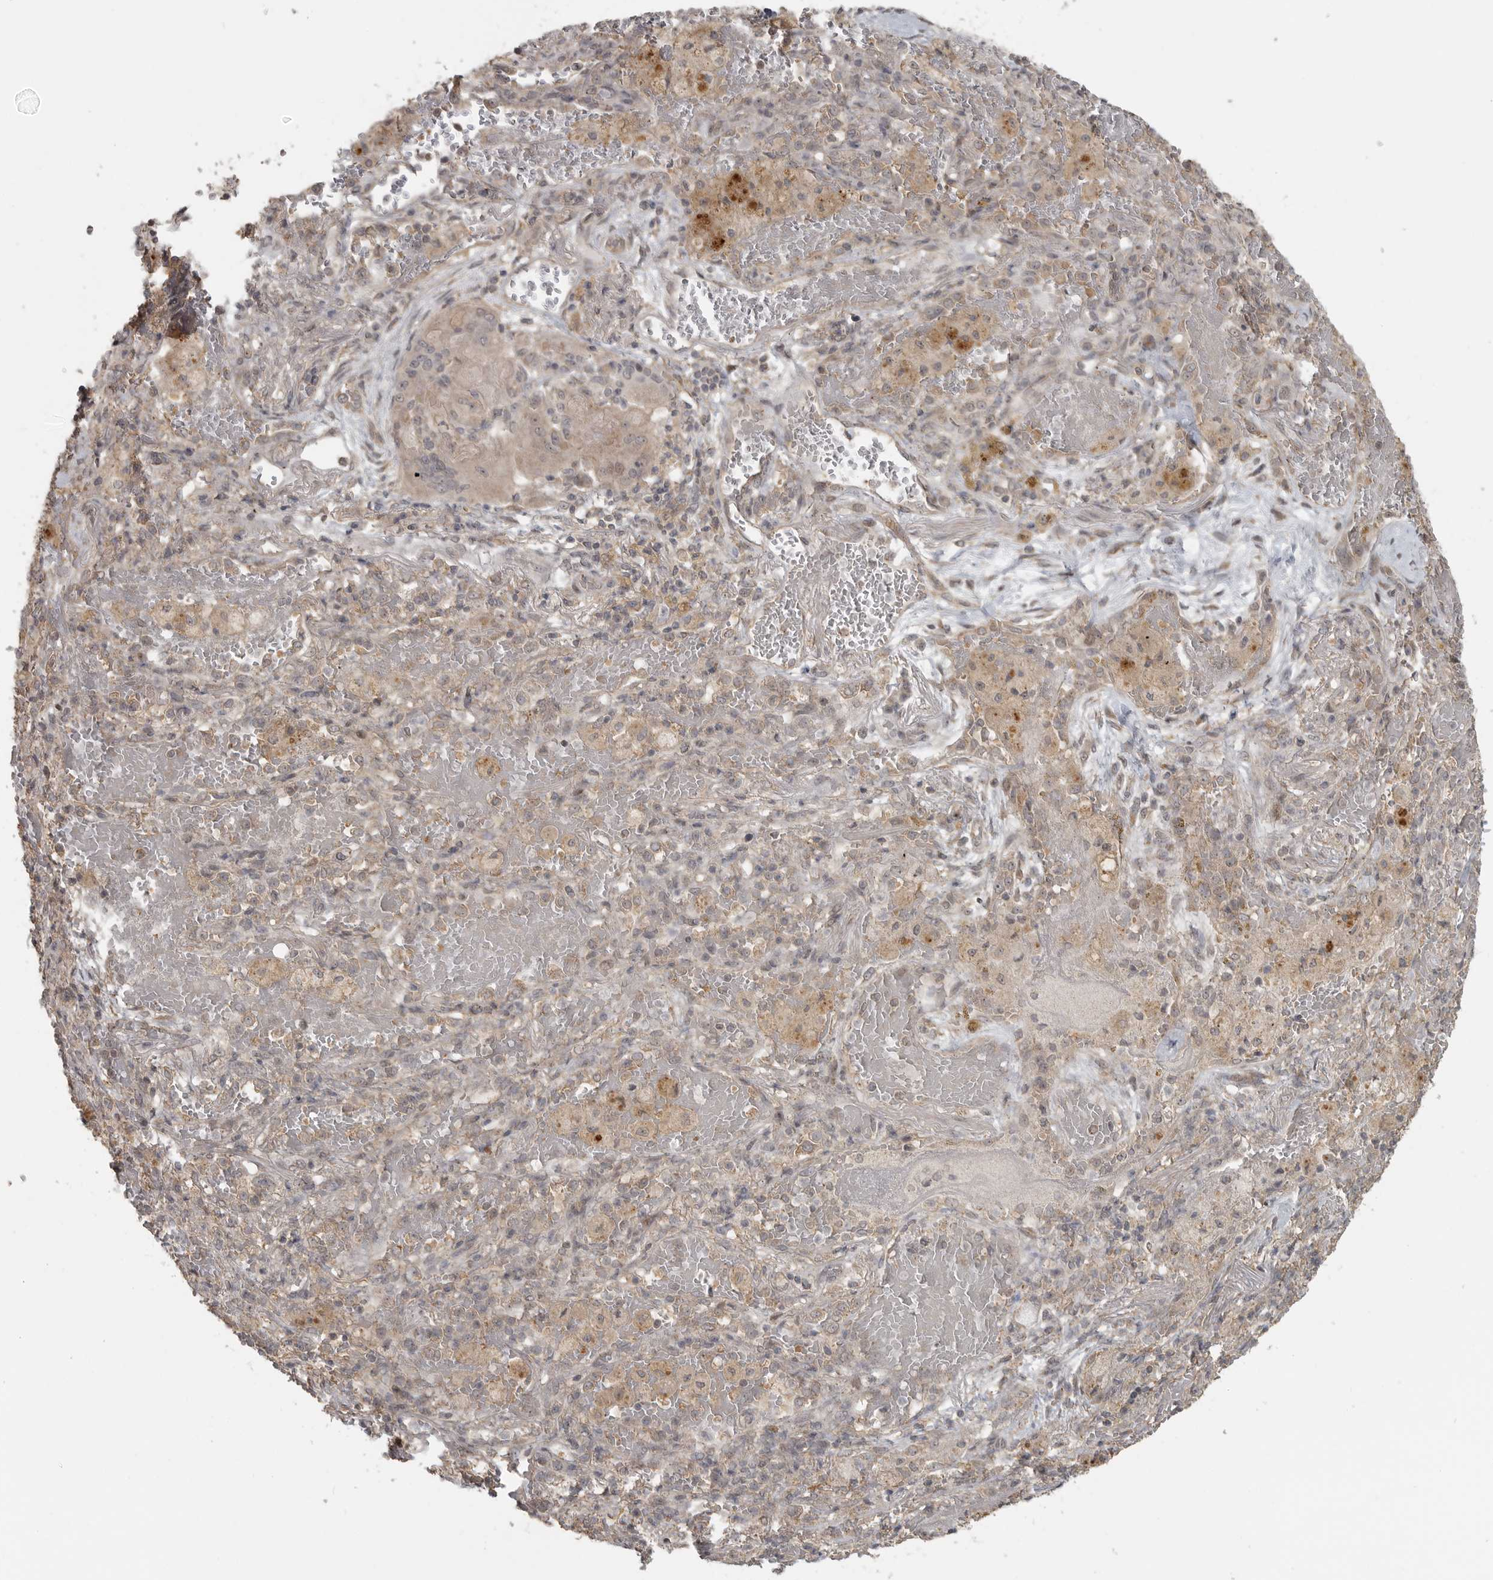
{"staining": {"intensity": "weak", "quantity": "25%-75%", "location": "cytoplasmic/membranous"}, "tissue": "lung cancer", "cell_type": "Tumor cells", "image_type": "cancer", "snomed": [{"axis": "morphology", "description": "Squamous cell carcinoma, NOS"}, {"axis": "topography", "description": "Lung"}], "caption": "An image showing weak cytoplasmic/membranous expression in about 25%-75% of tumor cells in lung cancer (squamous cell carcinoma), as visualized by brown immunohistochemical staining.", "gene": "LLGL1", "patient": {"sex": "male", "age": 61}}